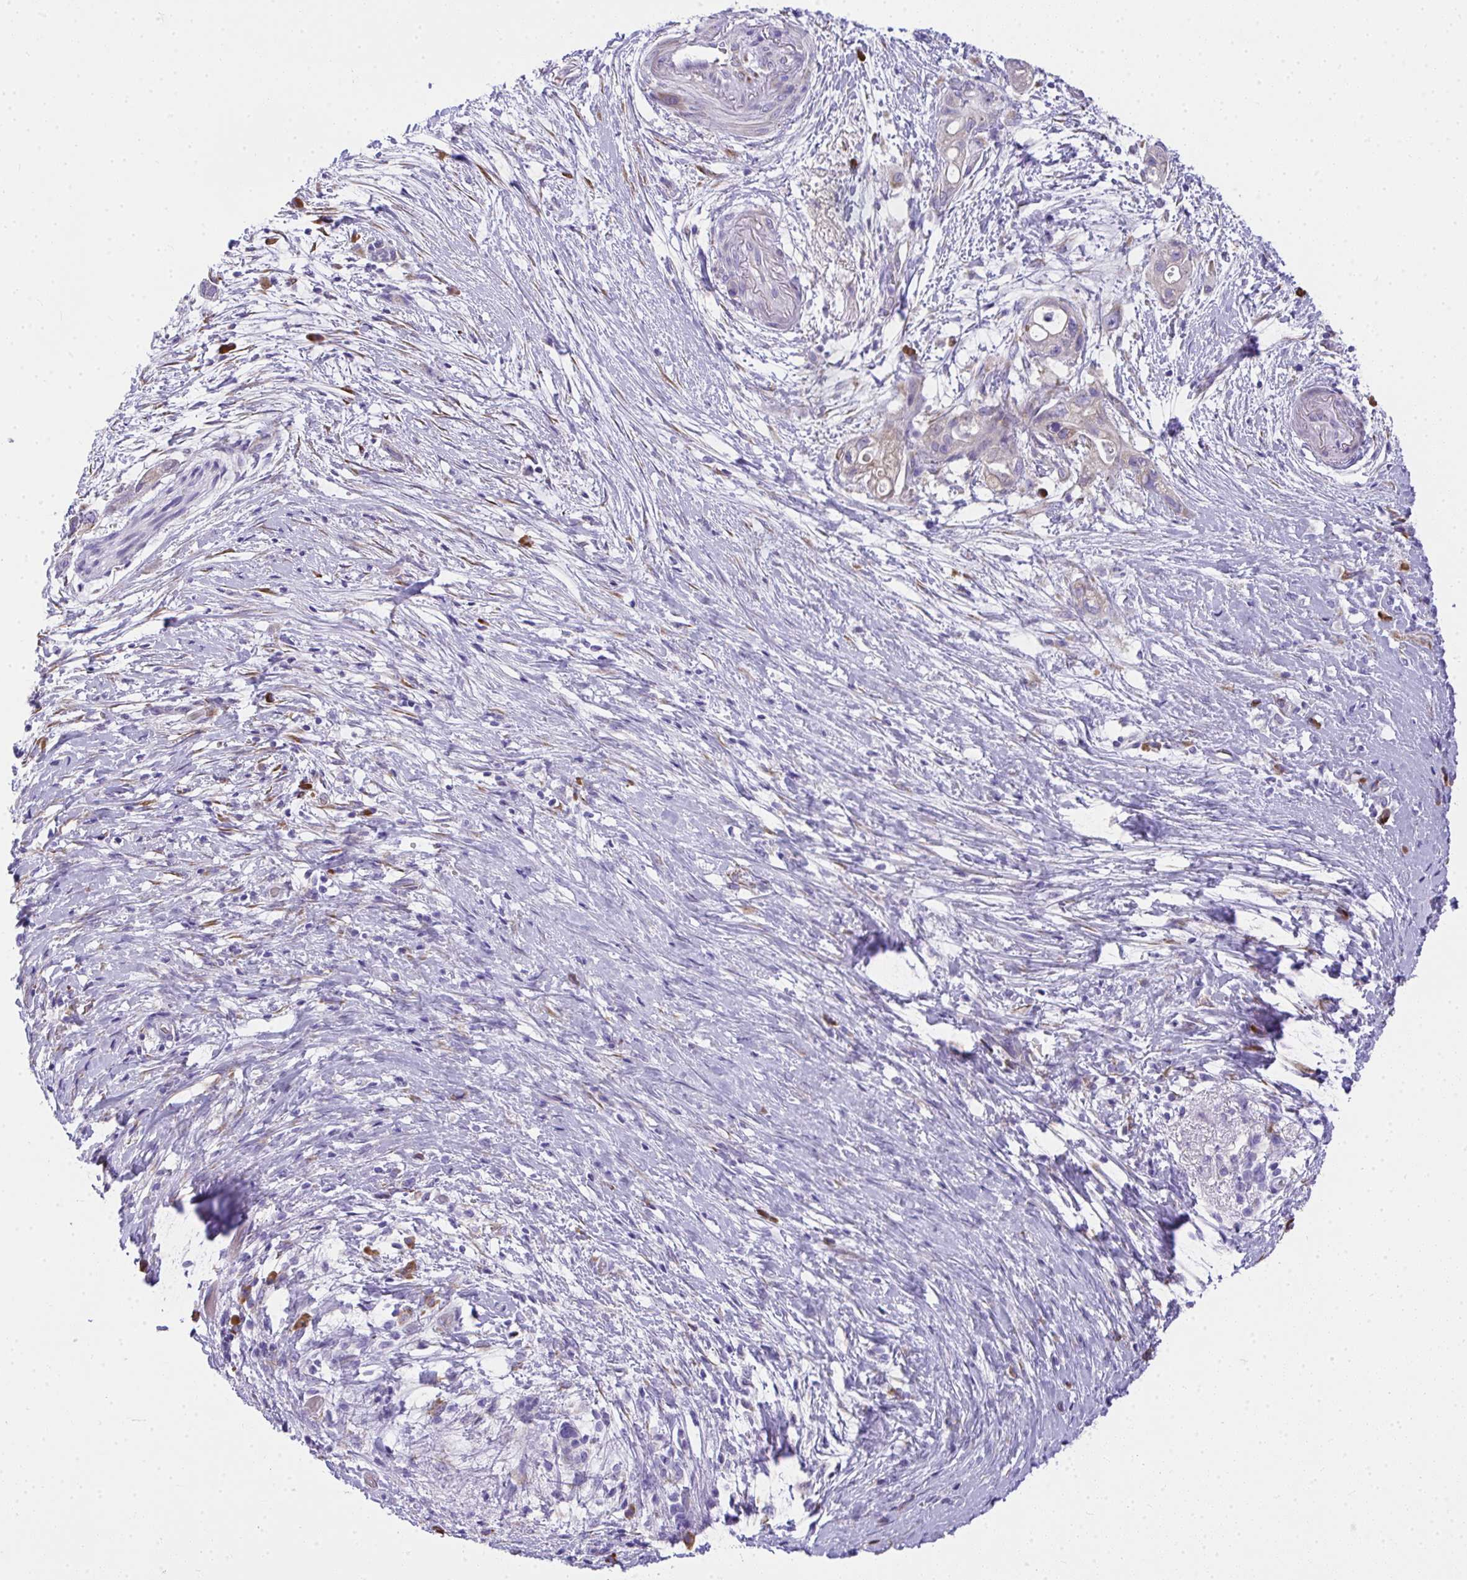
{"staining": {"intensity": "negative", "quantity": "none", "location": "none"}, "tissue": "pancreatic cancer", "cell_type": "Tumor cells", "image_type": "cancer", "snomed": [{"axis": "morphology", "description": "Adenocarcinoma, NOS"}, {"axis": "topography", "description": "Pancreas"}], "caption": "Tumor cells show no significant positivity in pancreatic cancer.", "gene": "ADRA2C", "patient": {"sex": "female", "age": 72}}